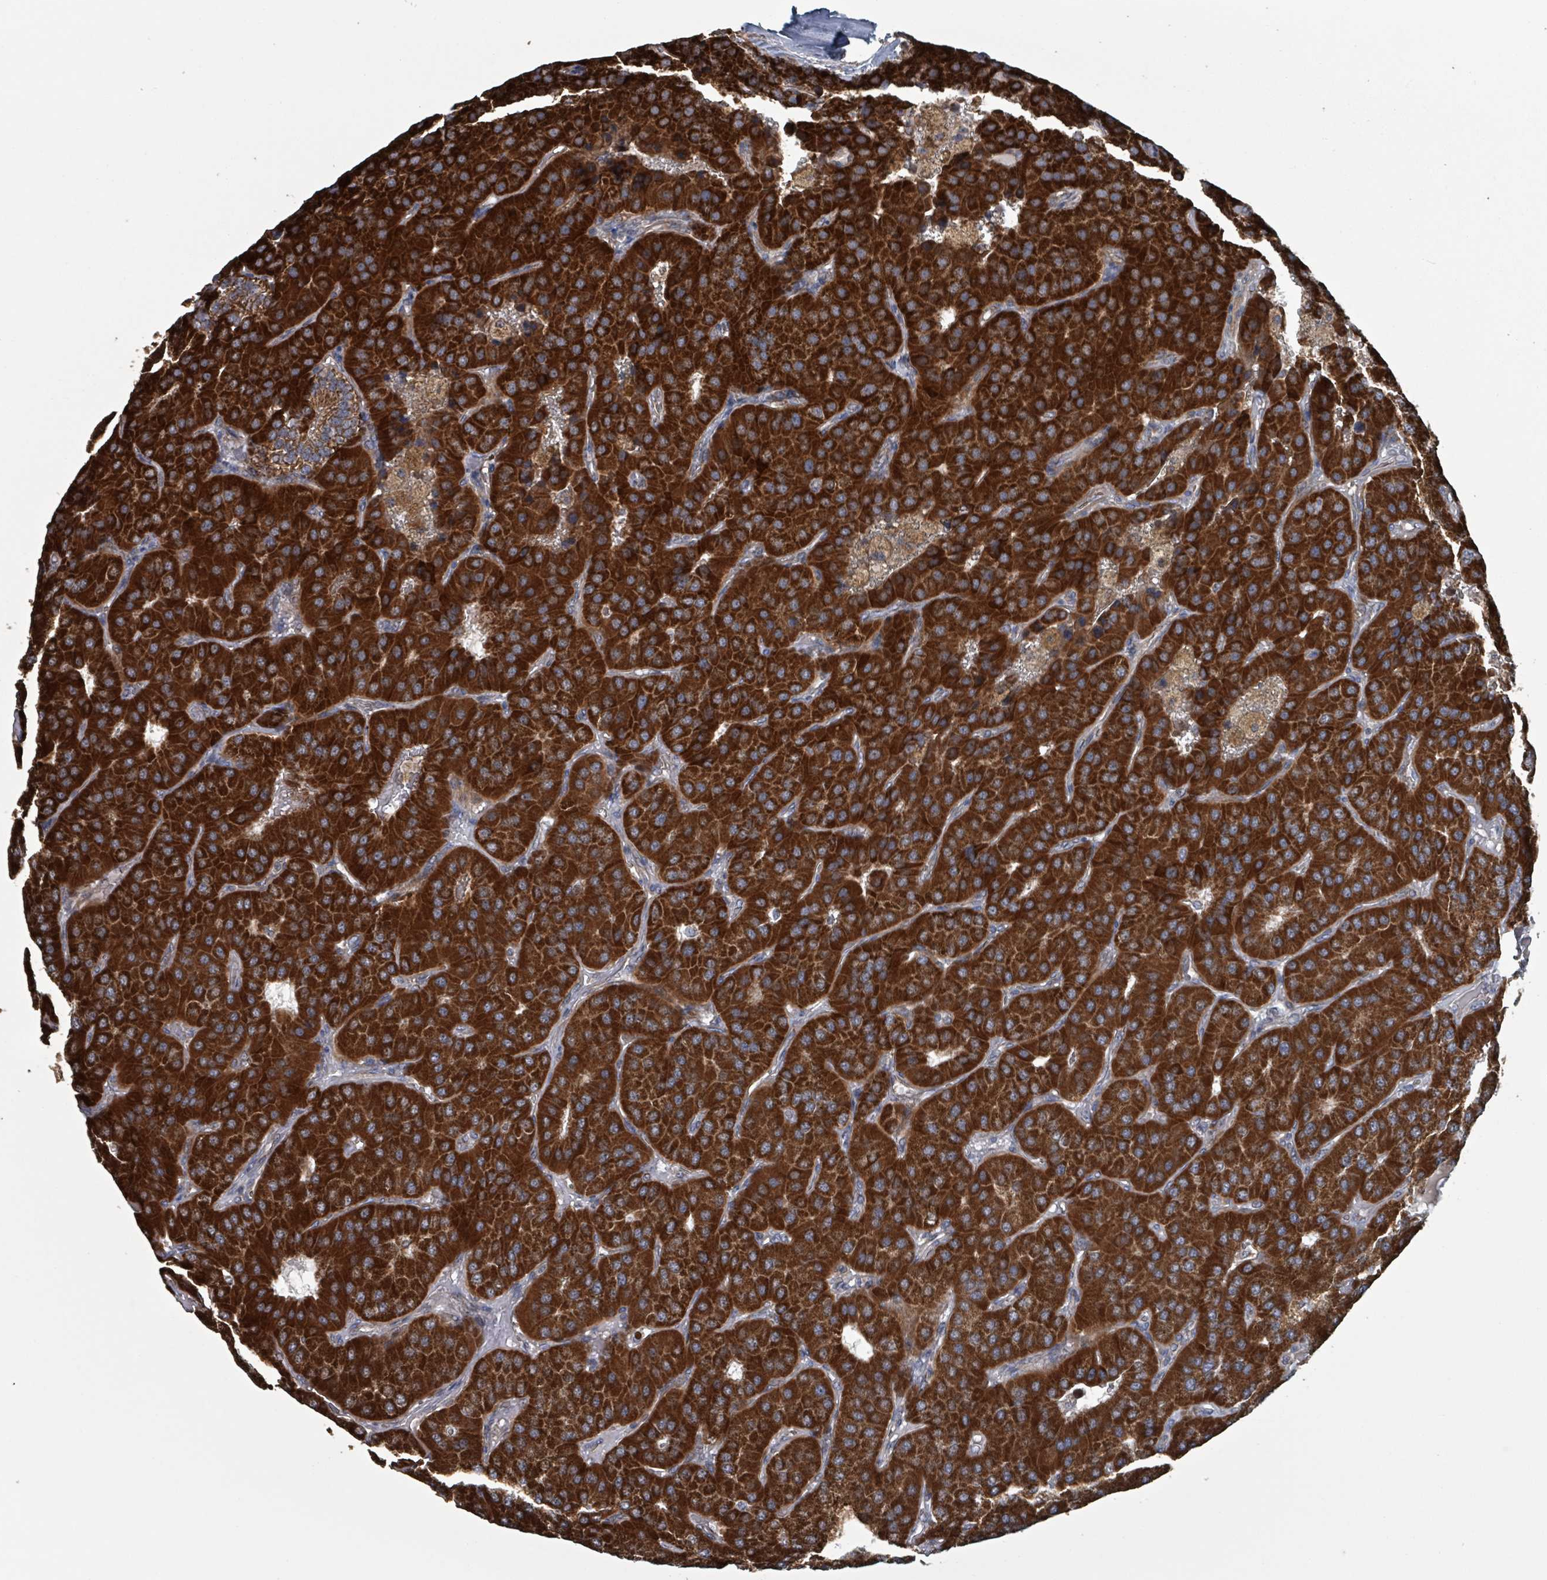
{"staining": {"intensity": "strong", "quantity": ">75%", "location": "cytoplasmic/membranous"}, "tissue": "parathyroid gland", "cell_type": "Glandular cells", "image_type": "normal", "snomed": [{"axis": "morphology", "description": "Normal tissue, NOS"}, {"axis": "morphology", "description": "Adenoma, NOS"}, {"axis": "topography", "description": "Parathyroid gland"}], "caption": "The immunohistochemical stain shows strong cytoplasmic/membranous positivity in glandular cells of benign parathyroid gland.", "gene": "MRPL4", "patient": {"sex": "female", "age": 86}}